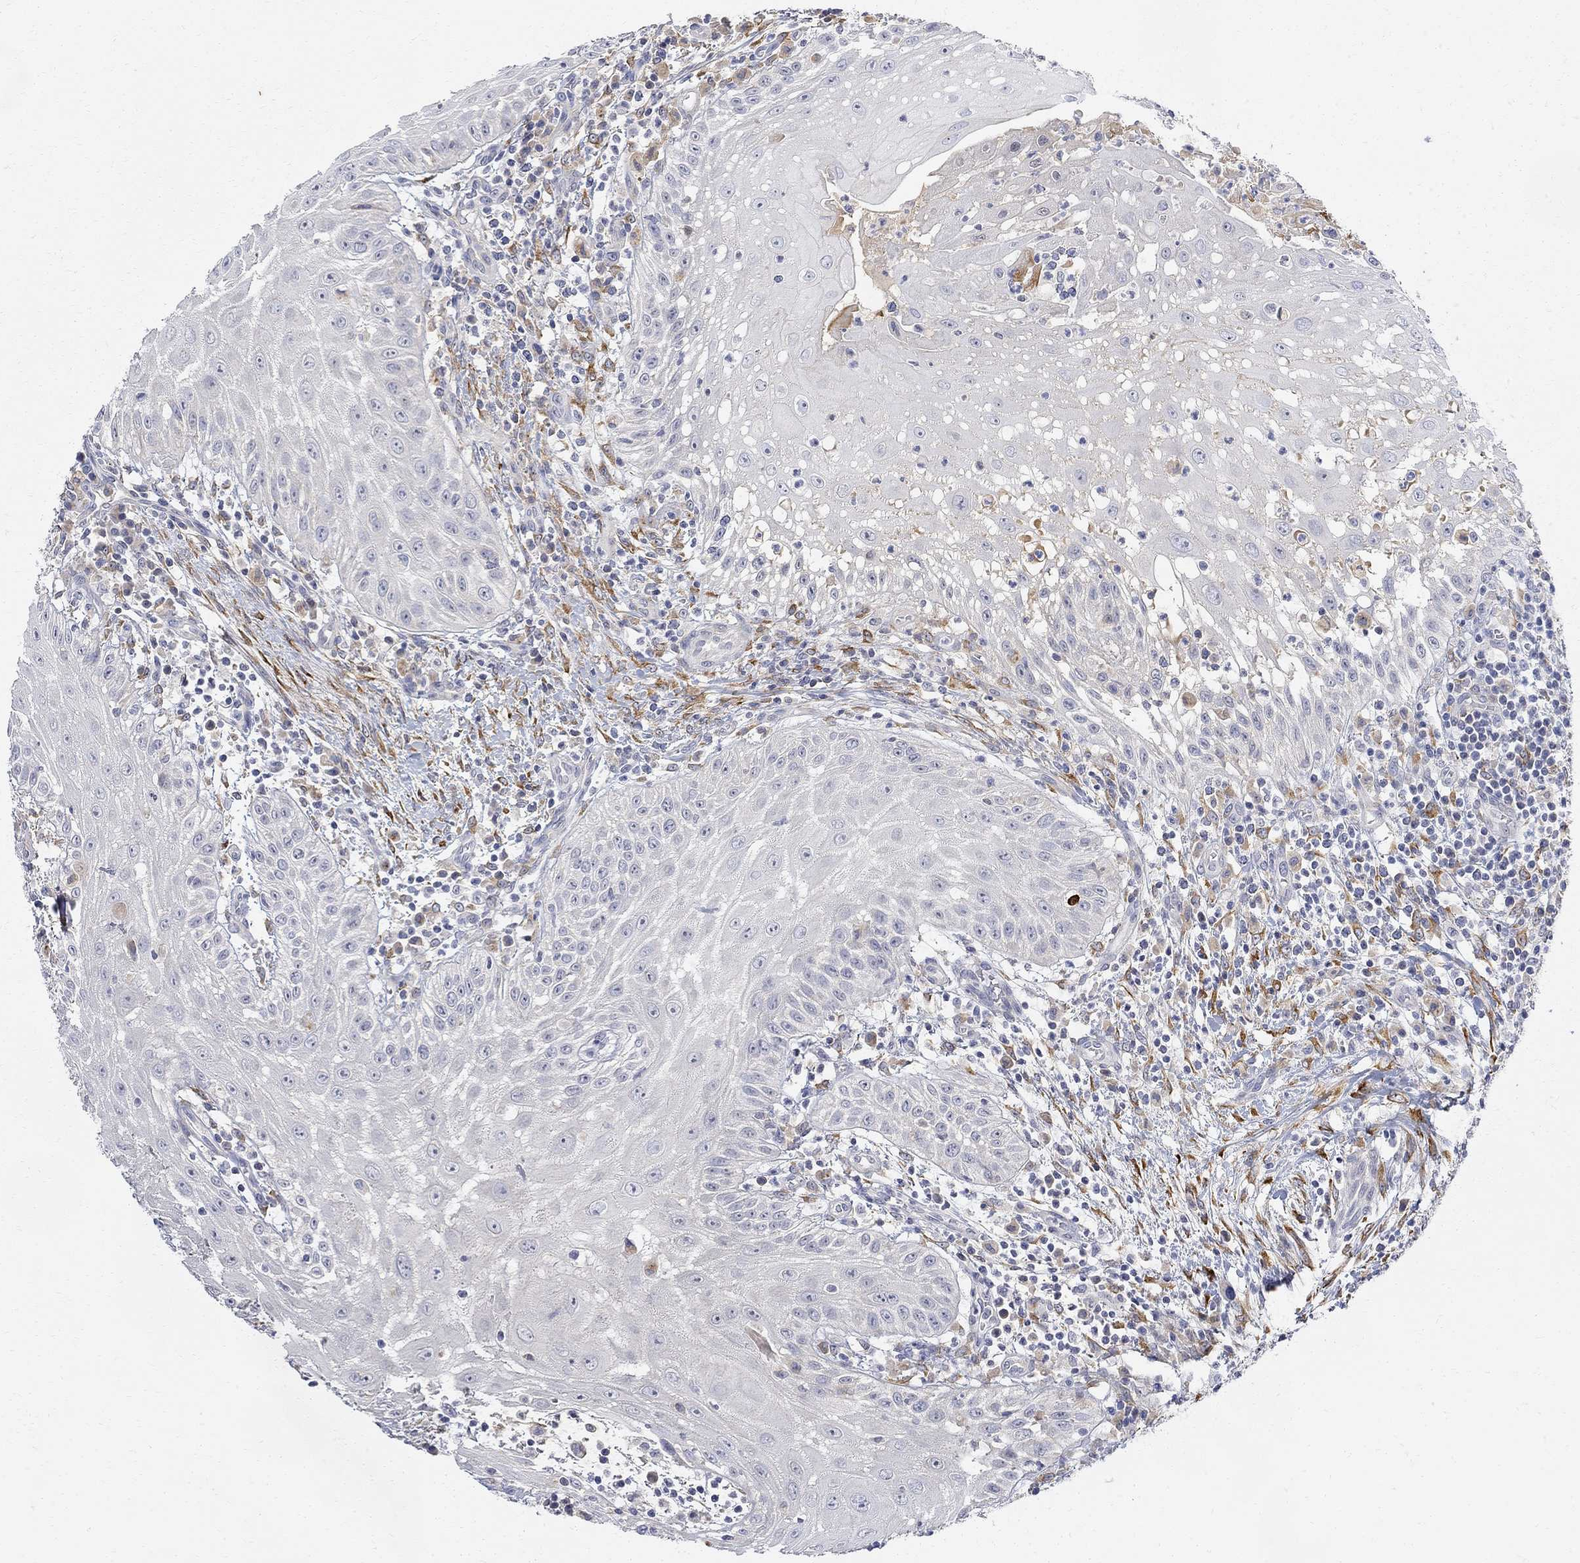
{"staining": {"intensity": "negative", "quantity": "none", "location": "none"}, "tissue": "head and neck cancer", "cell_type": "Tumor cells", "image_type": "cancer", "snomed": [{"axis": "morphology", "description": "Squamous cell carcinoma, NOS"}, {"axis": "topography", "description": "Oral tissue"}, {"axis": "topography", "description": "Head-Neck"}], "caption": "This is a histopathology image of immunohistochemistry (IHC) staining of head and neck cancer, which shows no expression in tumor cells.", "gene": "FNDC5", "patient": {"sex": "male", "age": 58}}